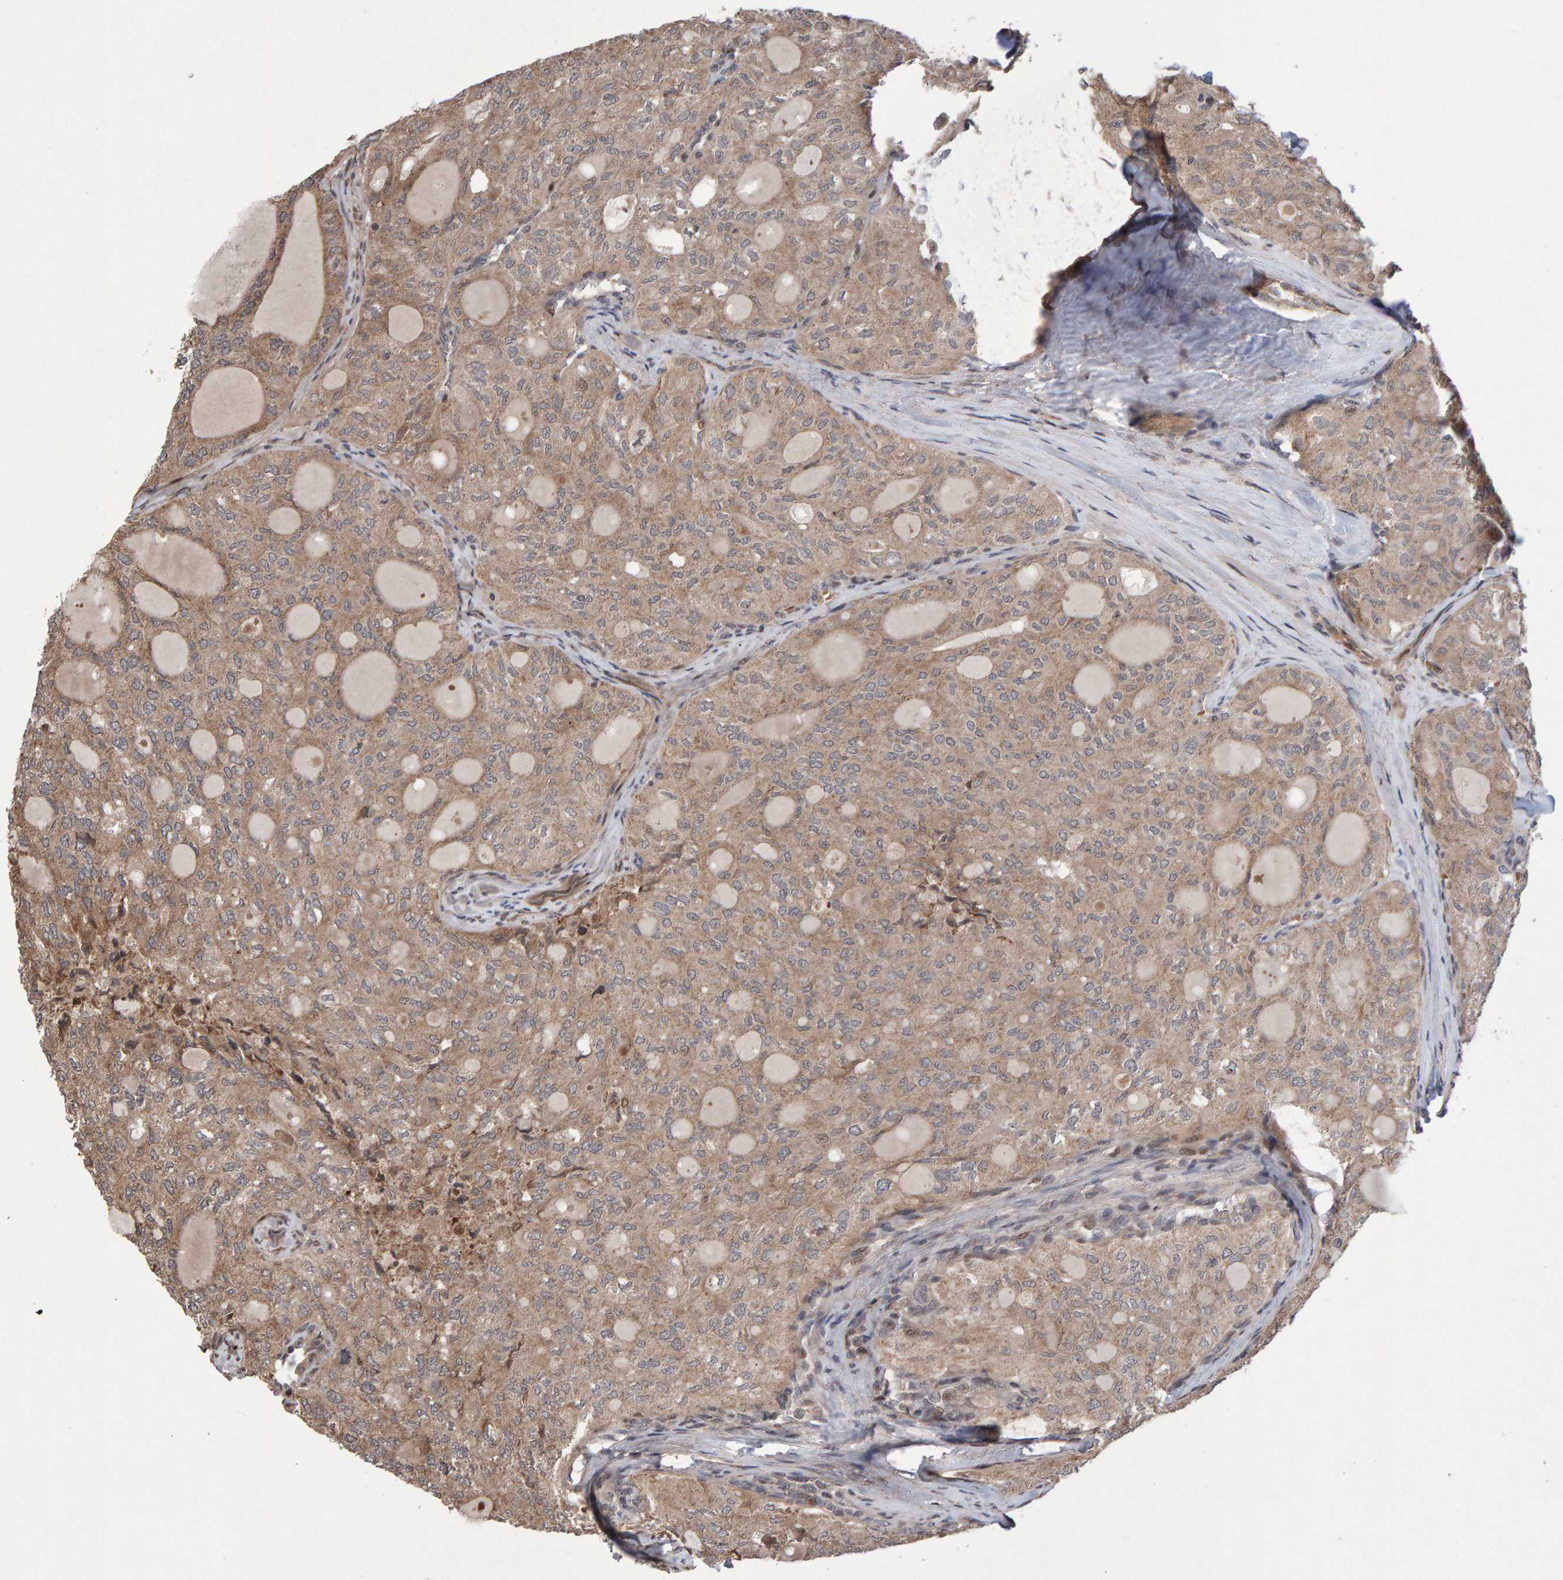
{"staining": {"intensity": "weak", "quantity": ">75%", "location": "cytoplasmic/membranous"}, "tissue": "thyroid cancer", "cell_type": "Tumor cells", "image_type": "cancer", "snomed": [{"axis": "morphology", "description": "Follicular adenoma carcinoma, NOS"}, {"axis": "topography", "description": "Thyroid gland"}], "caption": "Immunohistochemistry photomicrograph of thyroid cancer stained for a protein (brown), which shows low levels of weak cytoplasmic/membranous expression in approximately >75% of tumor cells.", "gene": "PECR", "patient": {"sex": "male", "age": 75}}